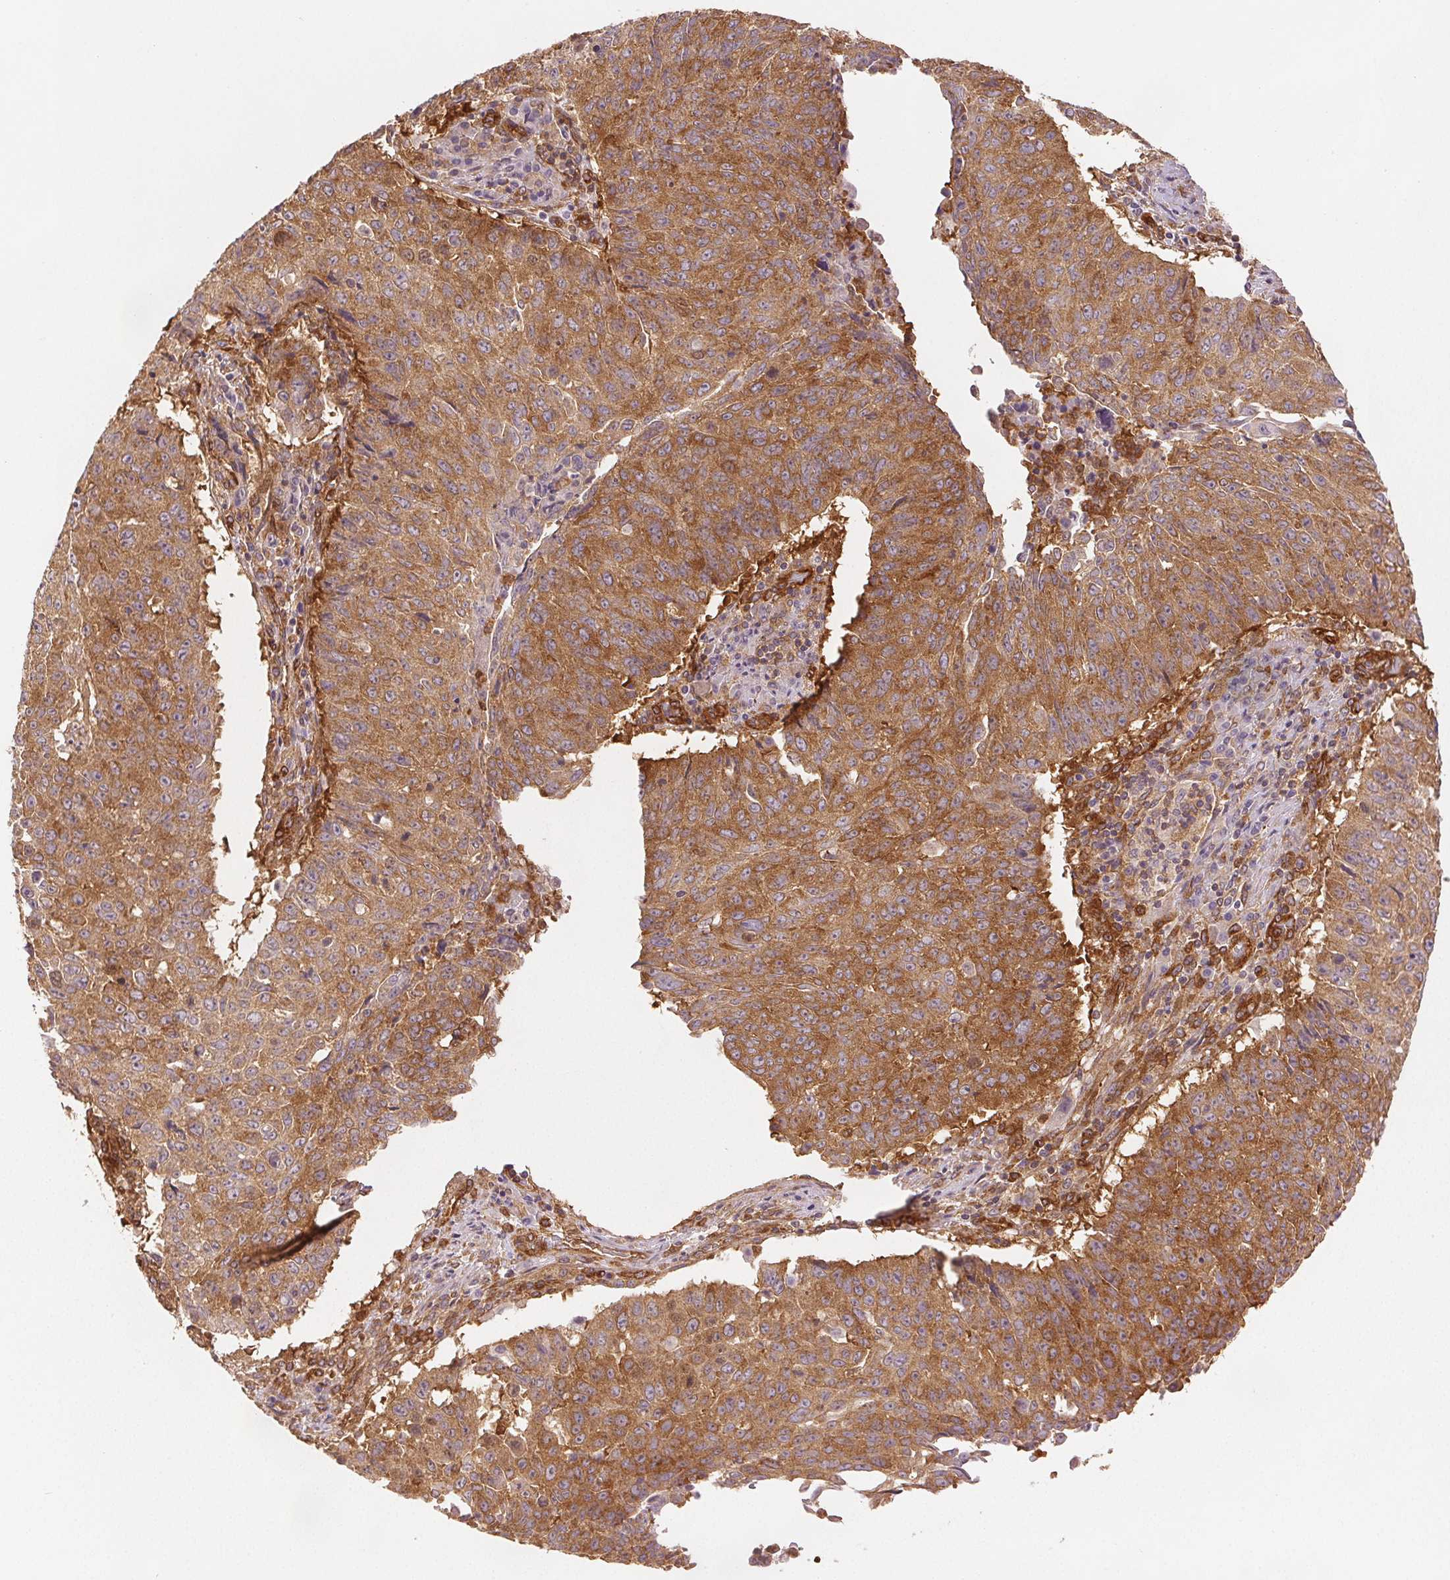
{"staining": {"intensity": "moderate", "quantity": ">75%", "location": "cytoplasmic/membranous"}, "tissue": "lung cancer", "cell_type": "Tumor cells", "image_type": "cancer", "snomed": [{"axis": "morphology", "description": "Normal tissue, NOS"}, {"axis": "morphology", "description": "Squamous cell carcinoma, NOS"}, {"axis": "topography", "description": "Bronchus"}, {"axis": "topography", "description": "Lung"}], "caption": "Squamous cell carcinoma (lung) tissue reveals moderate cytoplasmic/membranous expression in approximately >75% of tumor cells The protein is shown in brown color, while the nuclei are stained blue.", "gene": "DIAPH2", "patient": {"sex": "male", "age": 64}}